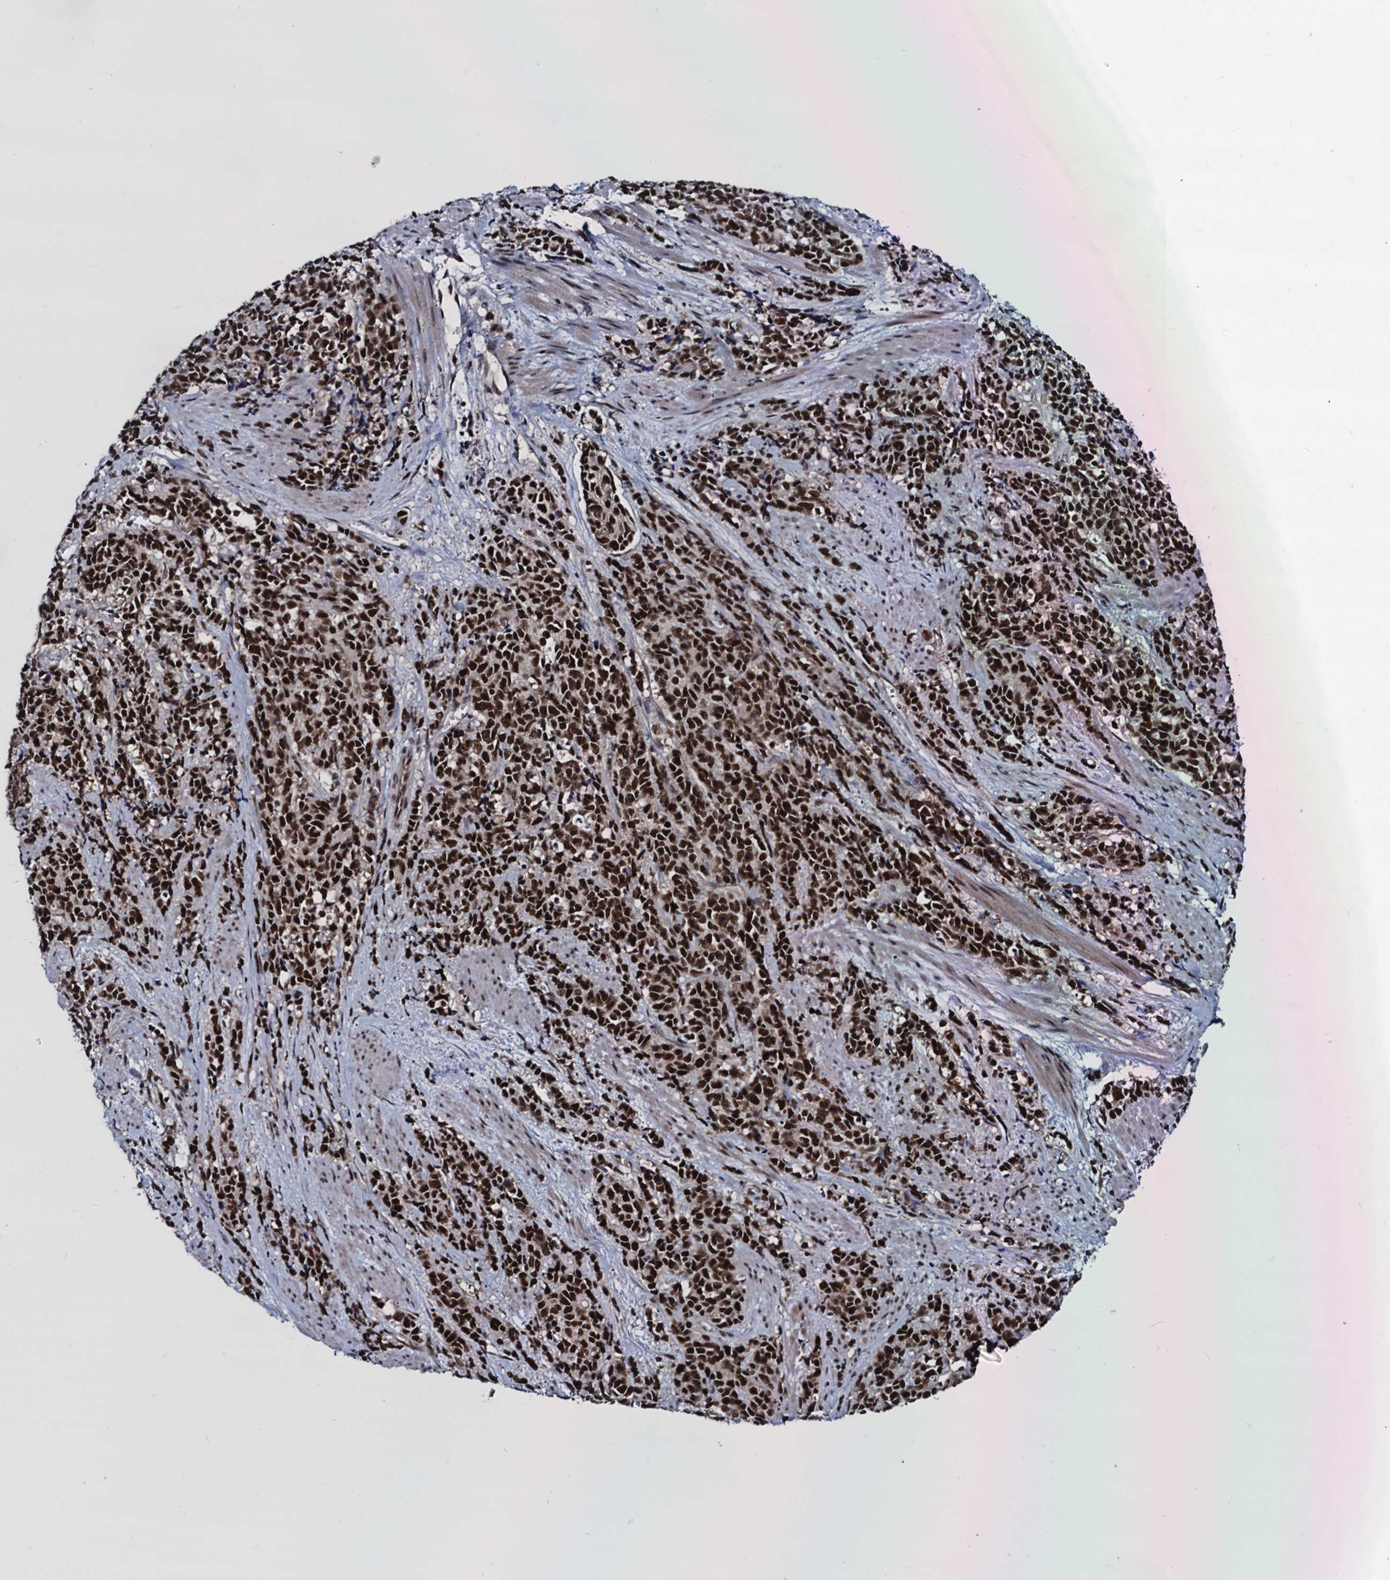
{"staining": {"intensity": "strong", "quantity": ">75%", "location": "nuclear"}, "tissue": "cervical cancer", "cell_type": "Tumor cells", "image_type": "cancer", "snomed": [{"axis": "morphology", "description": "Squamous cell carcinoma, NOS"}, {"axis": "topography", "description": "Cervix"}], "caption": "A high-resolution photomicrograph shows immunohistochemistry (IHC) staining of cervical squamous cell carcinoma, which displays strong nuclear expression in approximately >75% of tumor cells.", "gene": "GALNT11", "patient": {"sex": "female", "age": 60}}